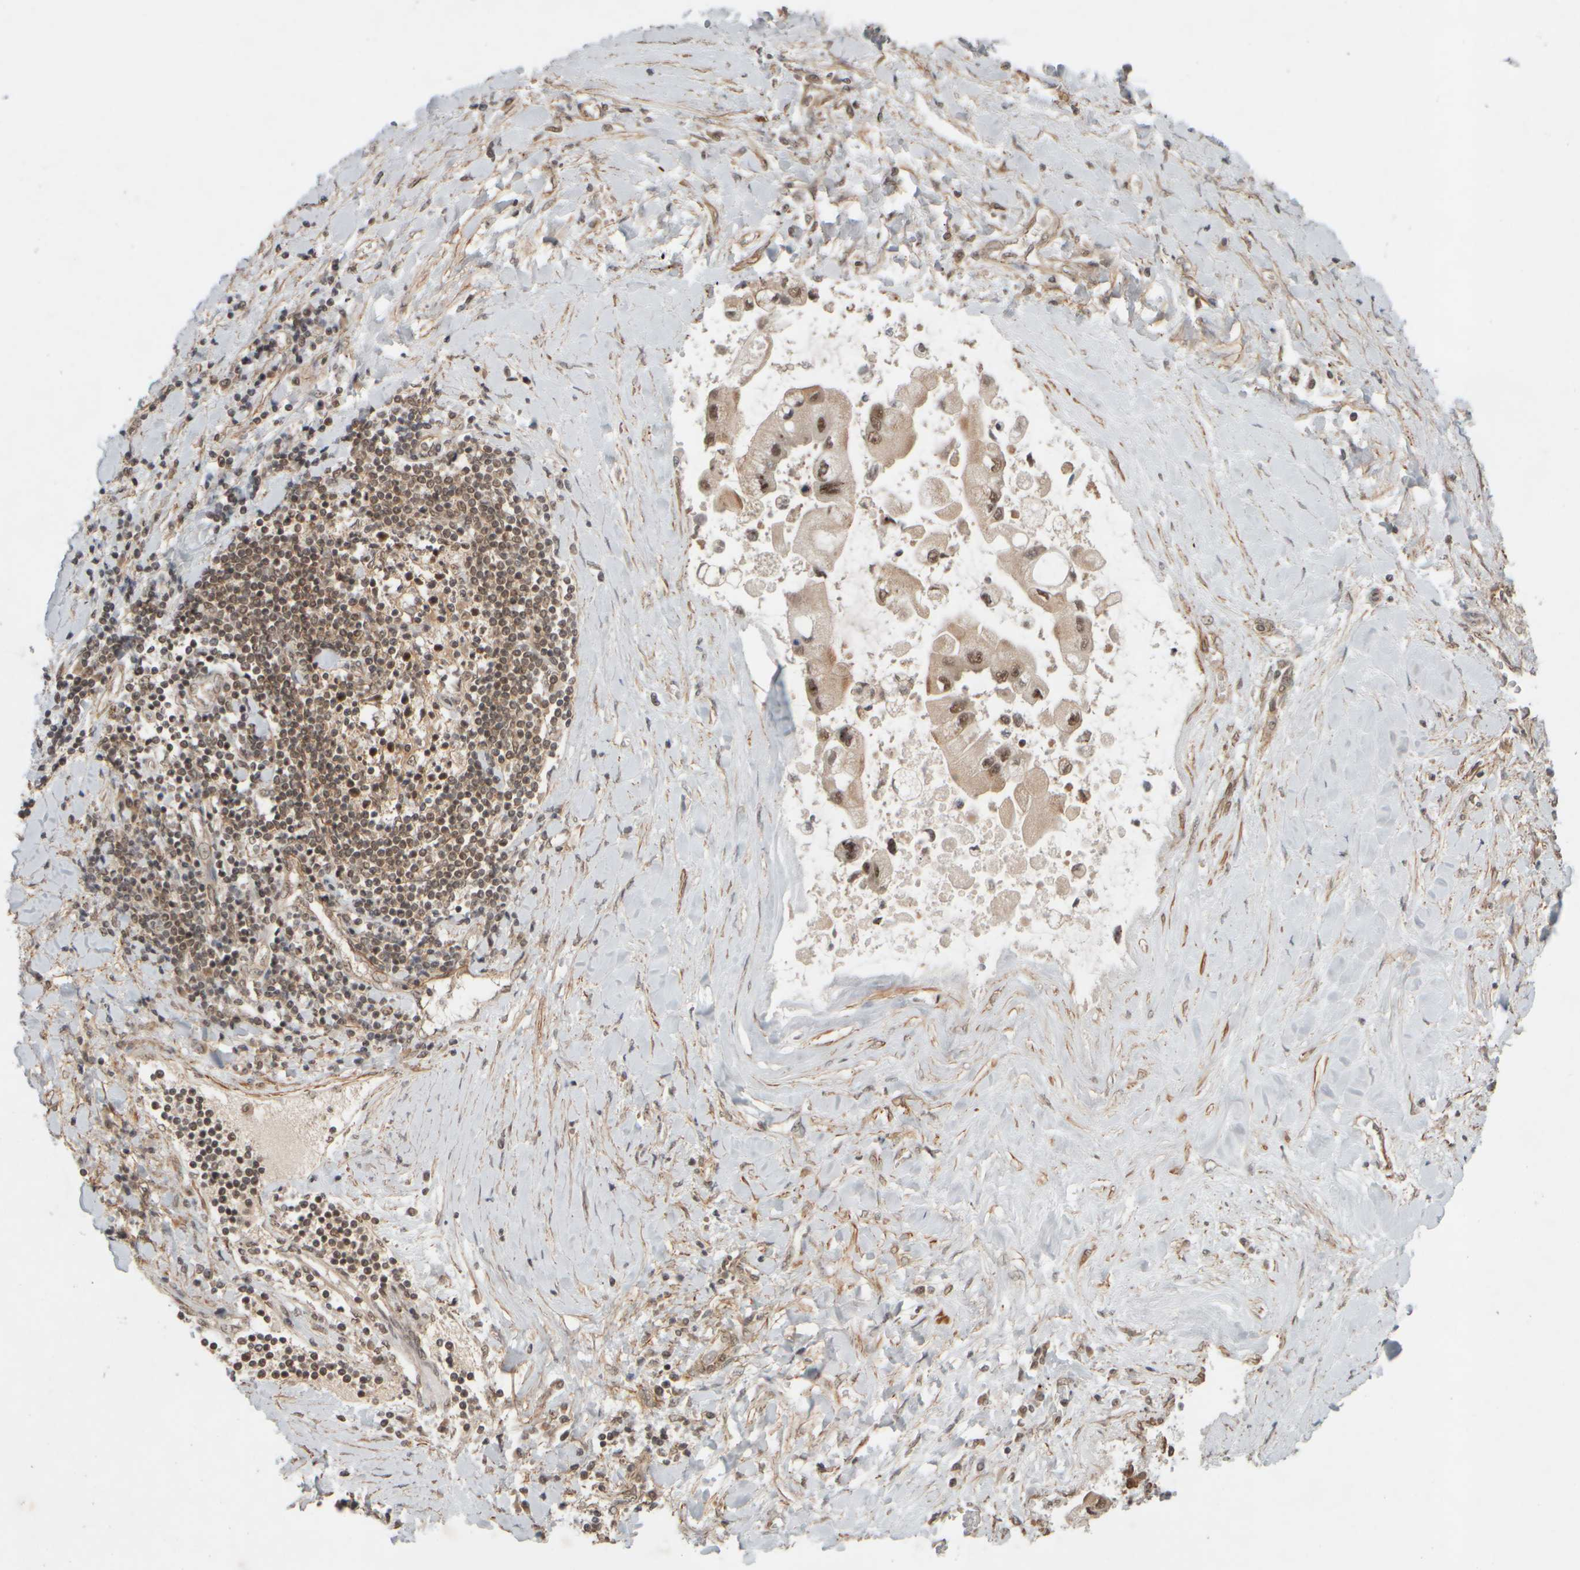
{"staining": {"intensity": "weak", "quantity": ">75%", "location": "cytoplasmic/membranous,nuclear"}, "tissue": "liver cancer", "cell_type": "Tumor cells", "image_type": "cancer", "snomed": [{"axis": "morphology", "description": "Cholangiocarcinoma"}, {"axis": "topography", "description": "Liver"}], "caption": "This is an image of immunohistochemistry staining of liver cancer, which shows weak staining in the cytoplasmic/membranous and nuclear of tumor cells.", "gene": "SYNRG", "patient": {"sex": "male", "age": 50}}